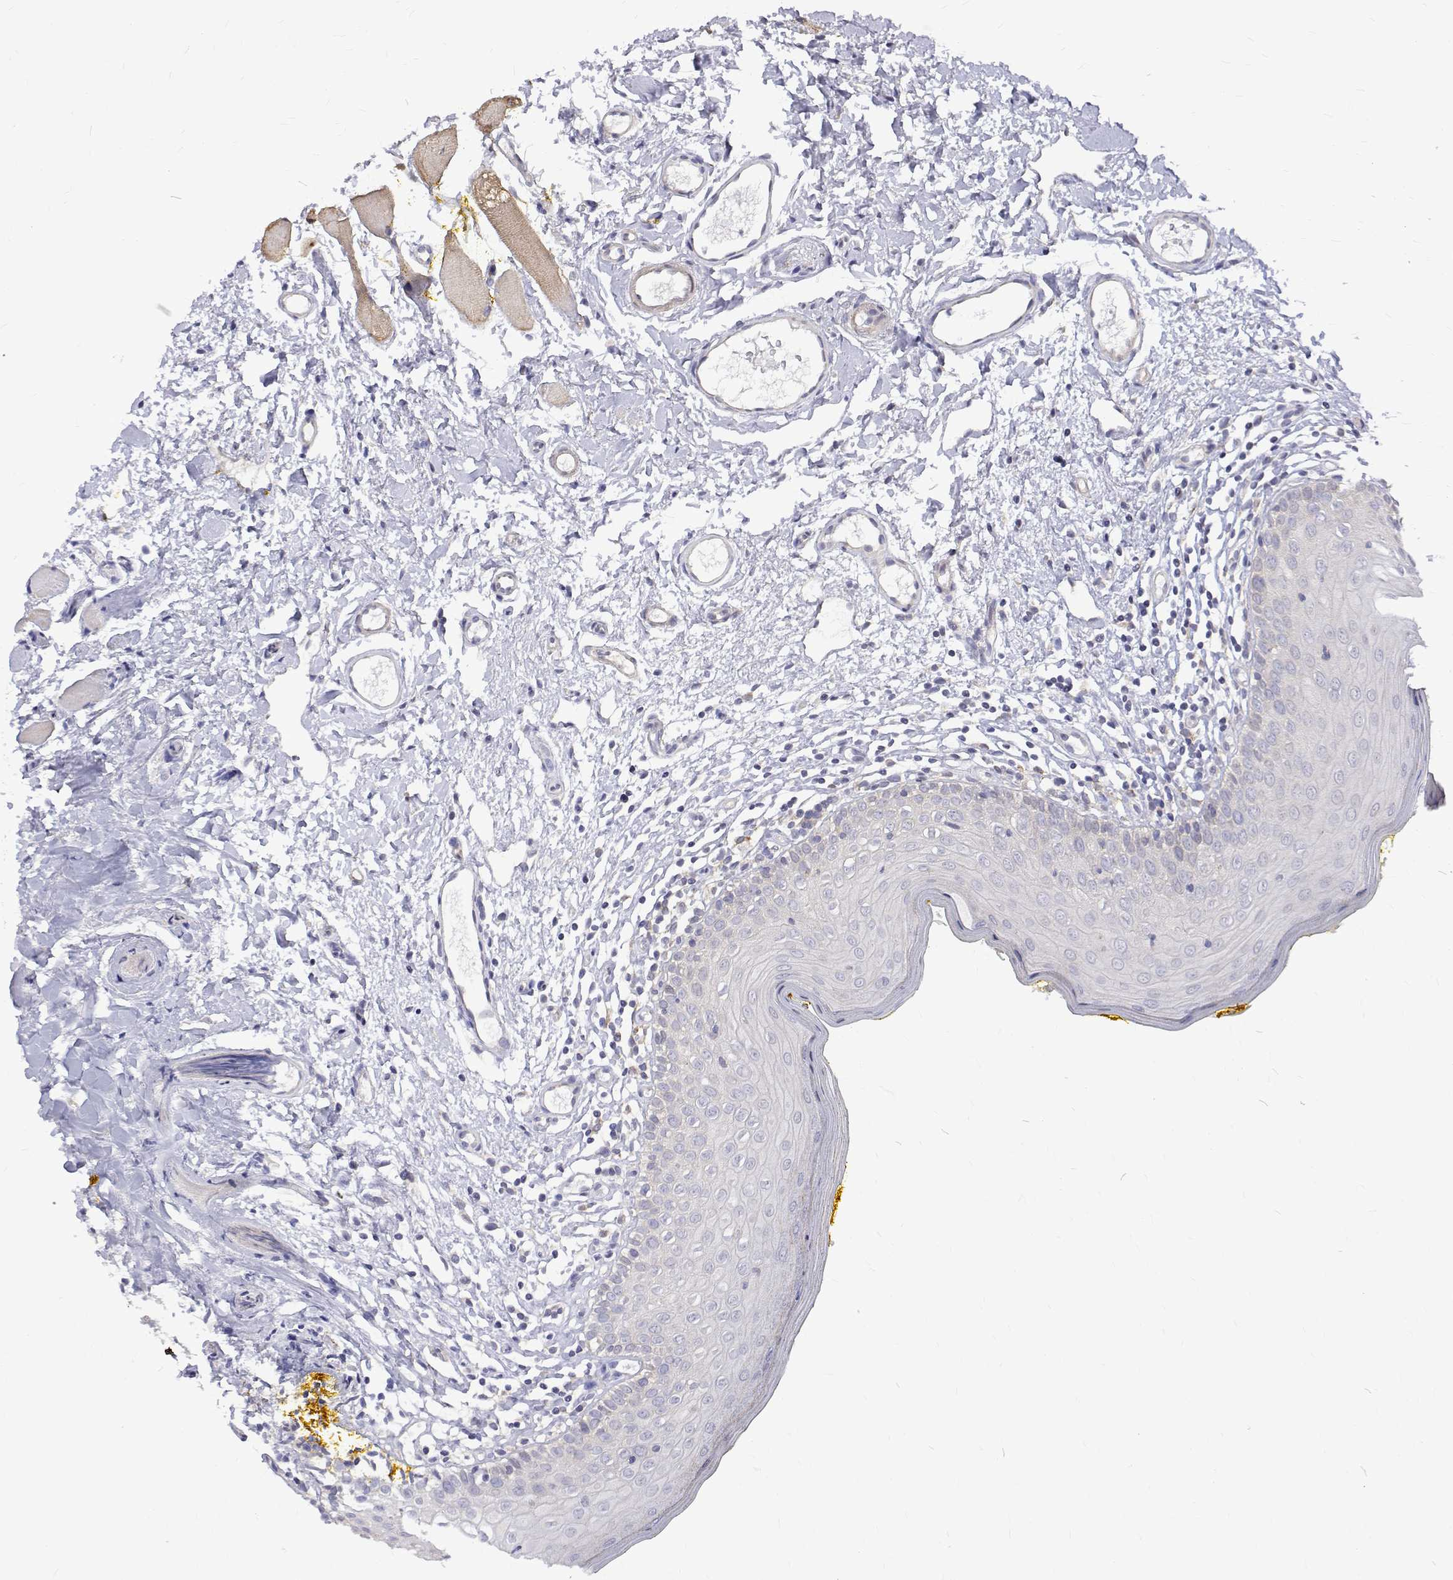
{"staining": {"intensity": "negative", "quantity": "none", "location": "none"}, "tissue": "oral mucosa", "cell_type": "Squamous epithelial cells", "image_type": "normal", "snomed": [{"axis": "morphology", "description": "Normal tissue, NOS"}, {"axis": "topography", "description": "Oral tissue"}, {"axis": "topography", "description": "Tounge, NOS"}], "caption": "High power microscopy micrograph of an immunohistochemistry (IHC) micrograph of unremarkable oral mucosa, revealing no significant staining in squamous epithelial cells.", "gene": "PADI1", "patient": {"sex": "female", "age": 58}}